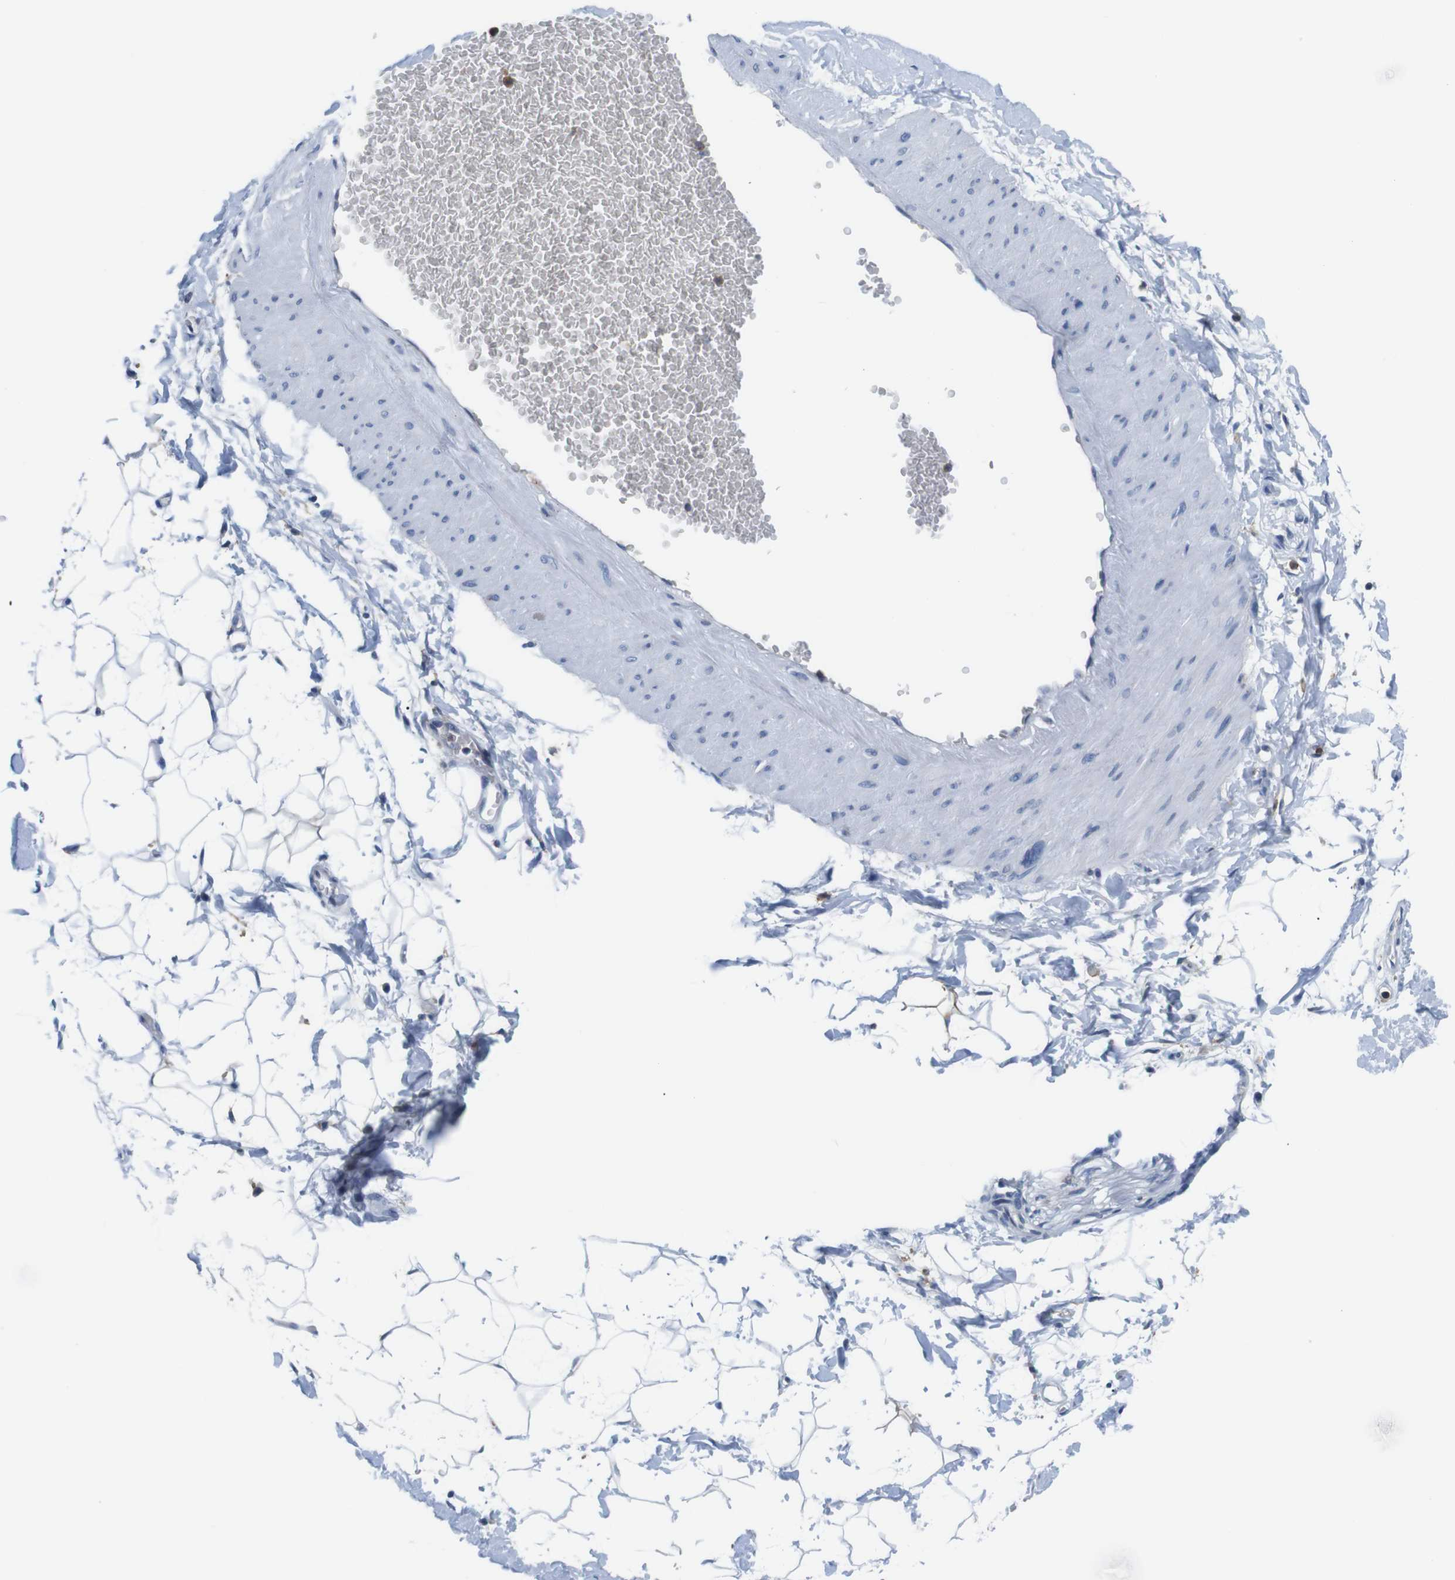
{"staining": {"intensity": "negative", "quantity": "none", "location": "none"}, "tissue": "adipose tissue", "cell_type": "Adipocytes", "image_type": "normal", "snomed": [{"axis": "morphology", "description": "Normal tissue, NOS"}, {"axis": "topography", "description": "Soft tissue"}], "caption": "Adipose tissue stained for a protein using IHC demonstrates no expression adipocytes.", "gene": "CD300C", "patient": {"sex": "male", "age": 72}}